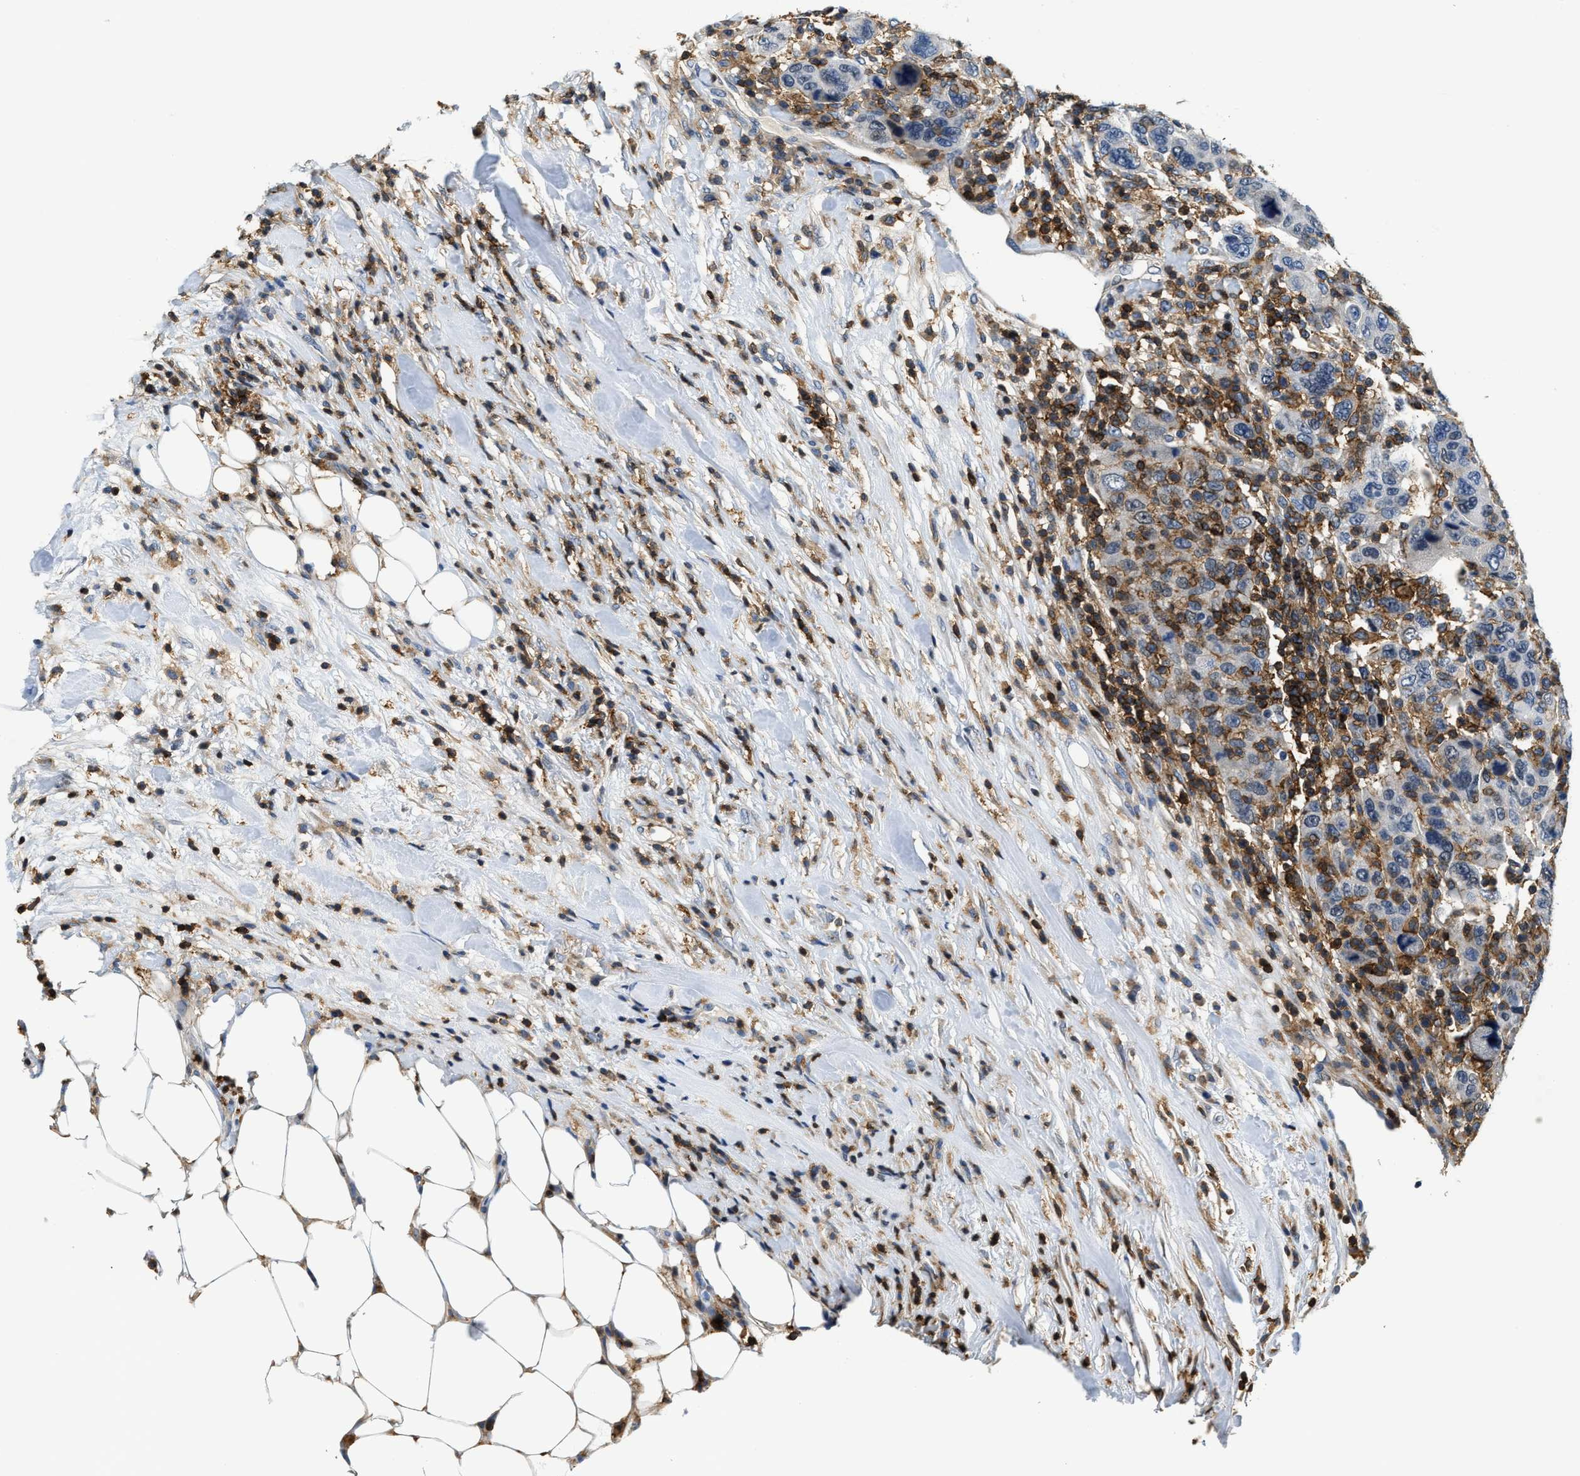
{"staining": {"intensity": "negative", "quantity": "none", "location": "none"}, "tissue": "breast cancer", "cell_type": "Tumor cells", "image_type": "cancer", "snomed": [{"axis": "morphology", "description": "Duct carcinoma"}, {"axis": "topography", "description": "Breast"}], "caption": "Immunohistochemistry (IHC) photomicrograph of neoplastic tissue: invasive ductal carcinoma (breast) stained with DAB (3,3'-diaminobenzidine) reveals no significant protein positivity in tumor cells. (Stains: DAB (3,3'-diaminobenzidine) immunohistochemistry with hematoxylin counter stain, Microscopy: brightfield microscopy at high magnification).", "gene": "MYO1G", "patient": {"sex": "female", "age": 37}}